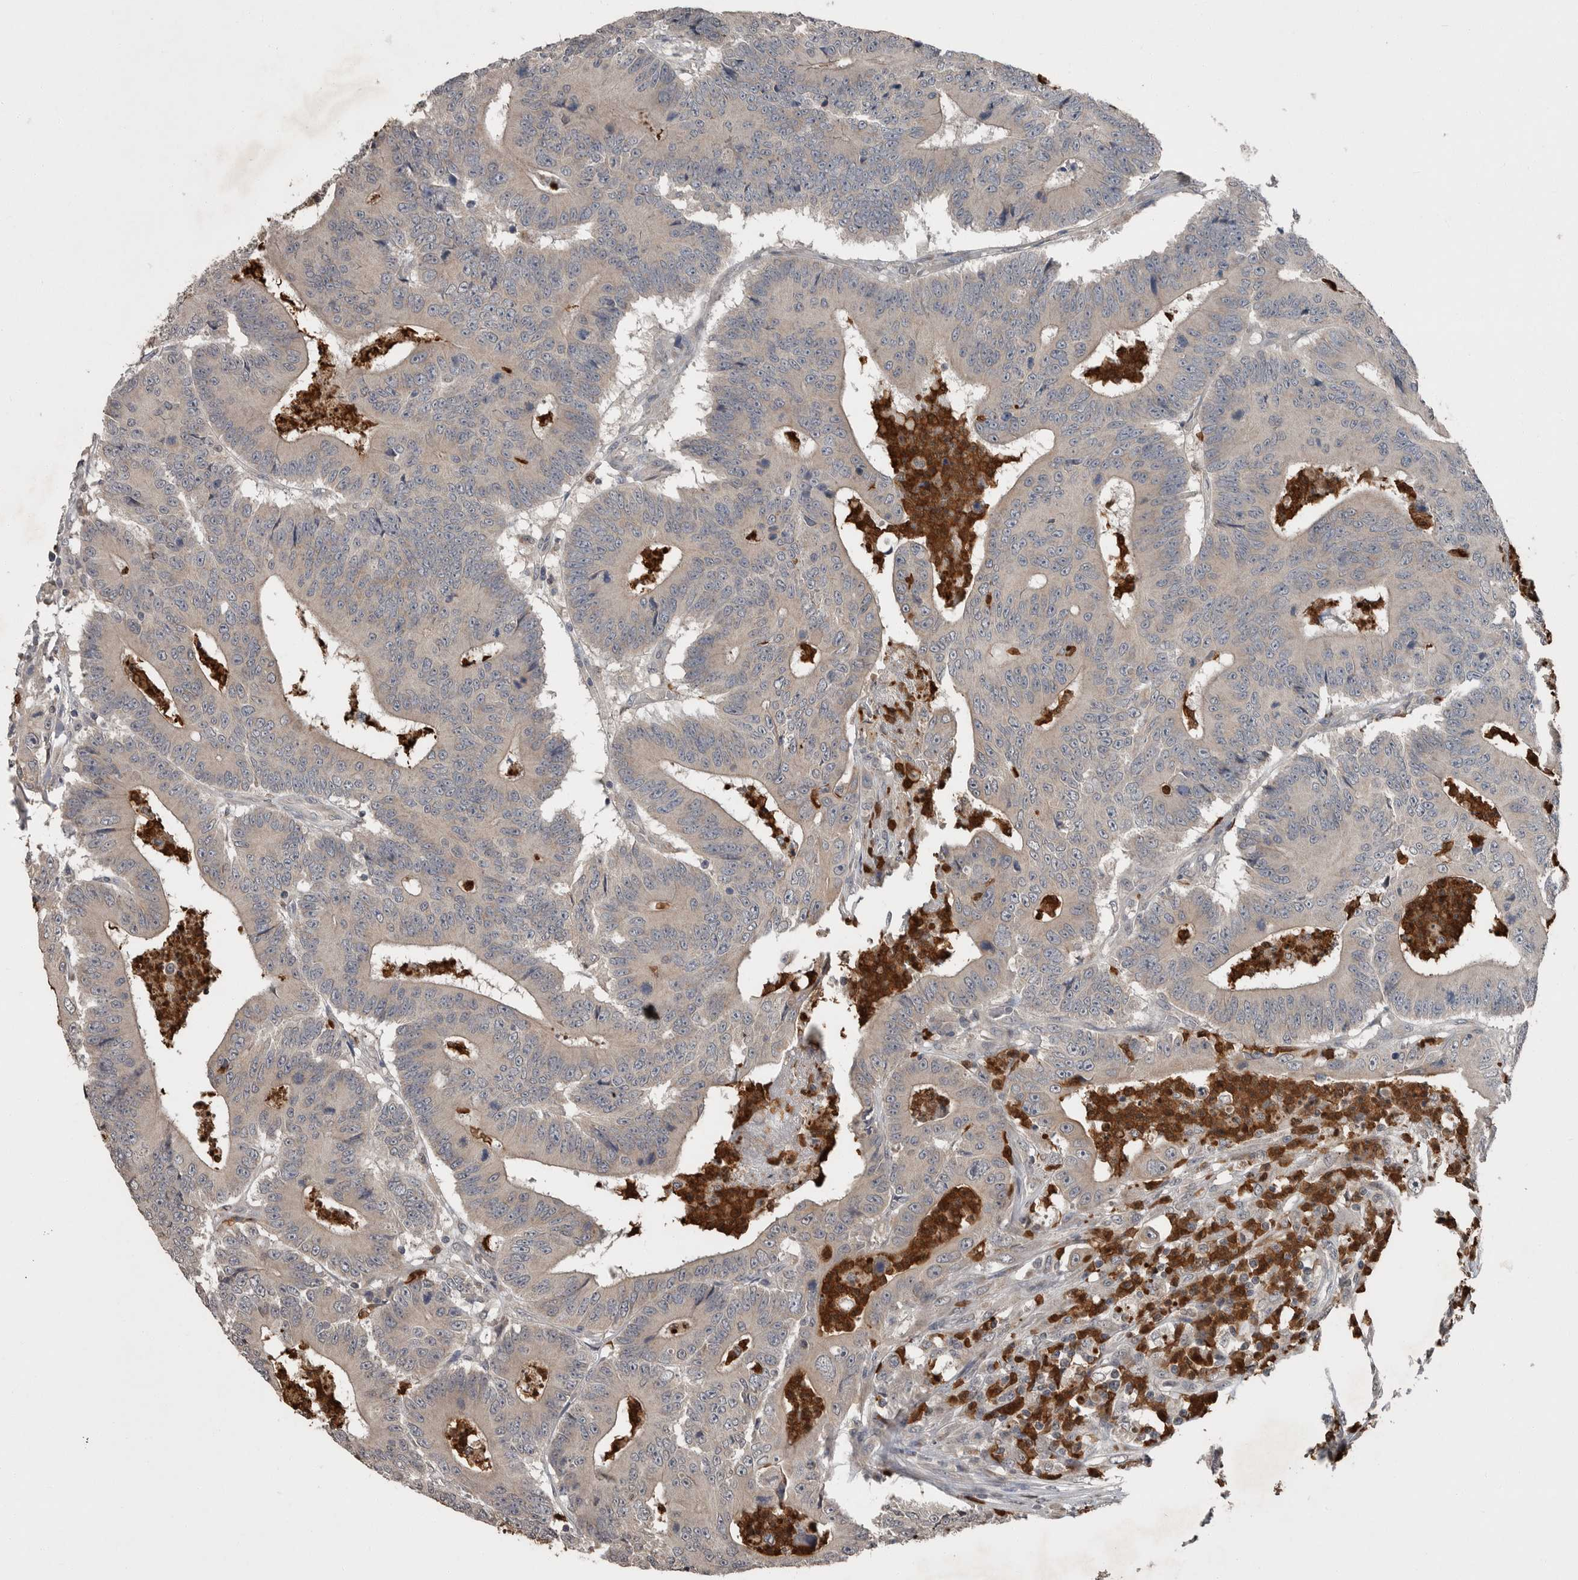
{"staining": {"intensity": "weak", "quantity": "25%-75%", "location": "cytoplasmic/membranous"}, "tissue": "colorectal cancer", "cell_type": "Tumor cells", "image_type": "cancer", "snomed": [{"axis": "morphology", "description": "Adenocarcinoma, NOS"}, {"axis": "topography", "description": "Colon"}], "caption": "Immunohistochemistry image of colorectal cancer stained for a protein (brown), which displays low levels of weak cytoplasmic/membranous expression in approximately 25%-75% of tumor cells.", "gene": "SCP2", "patient": {"sex": "male", "age": 83}}